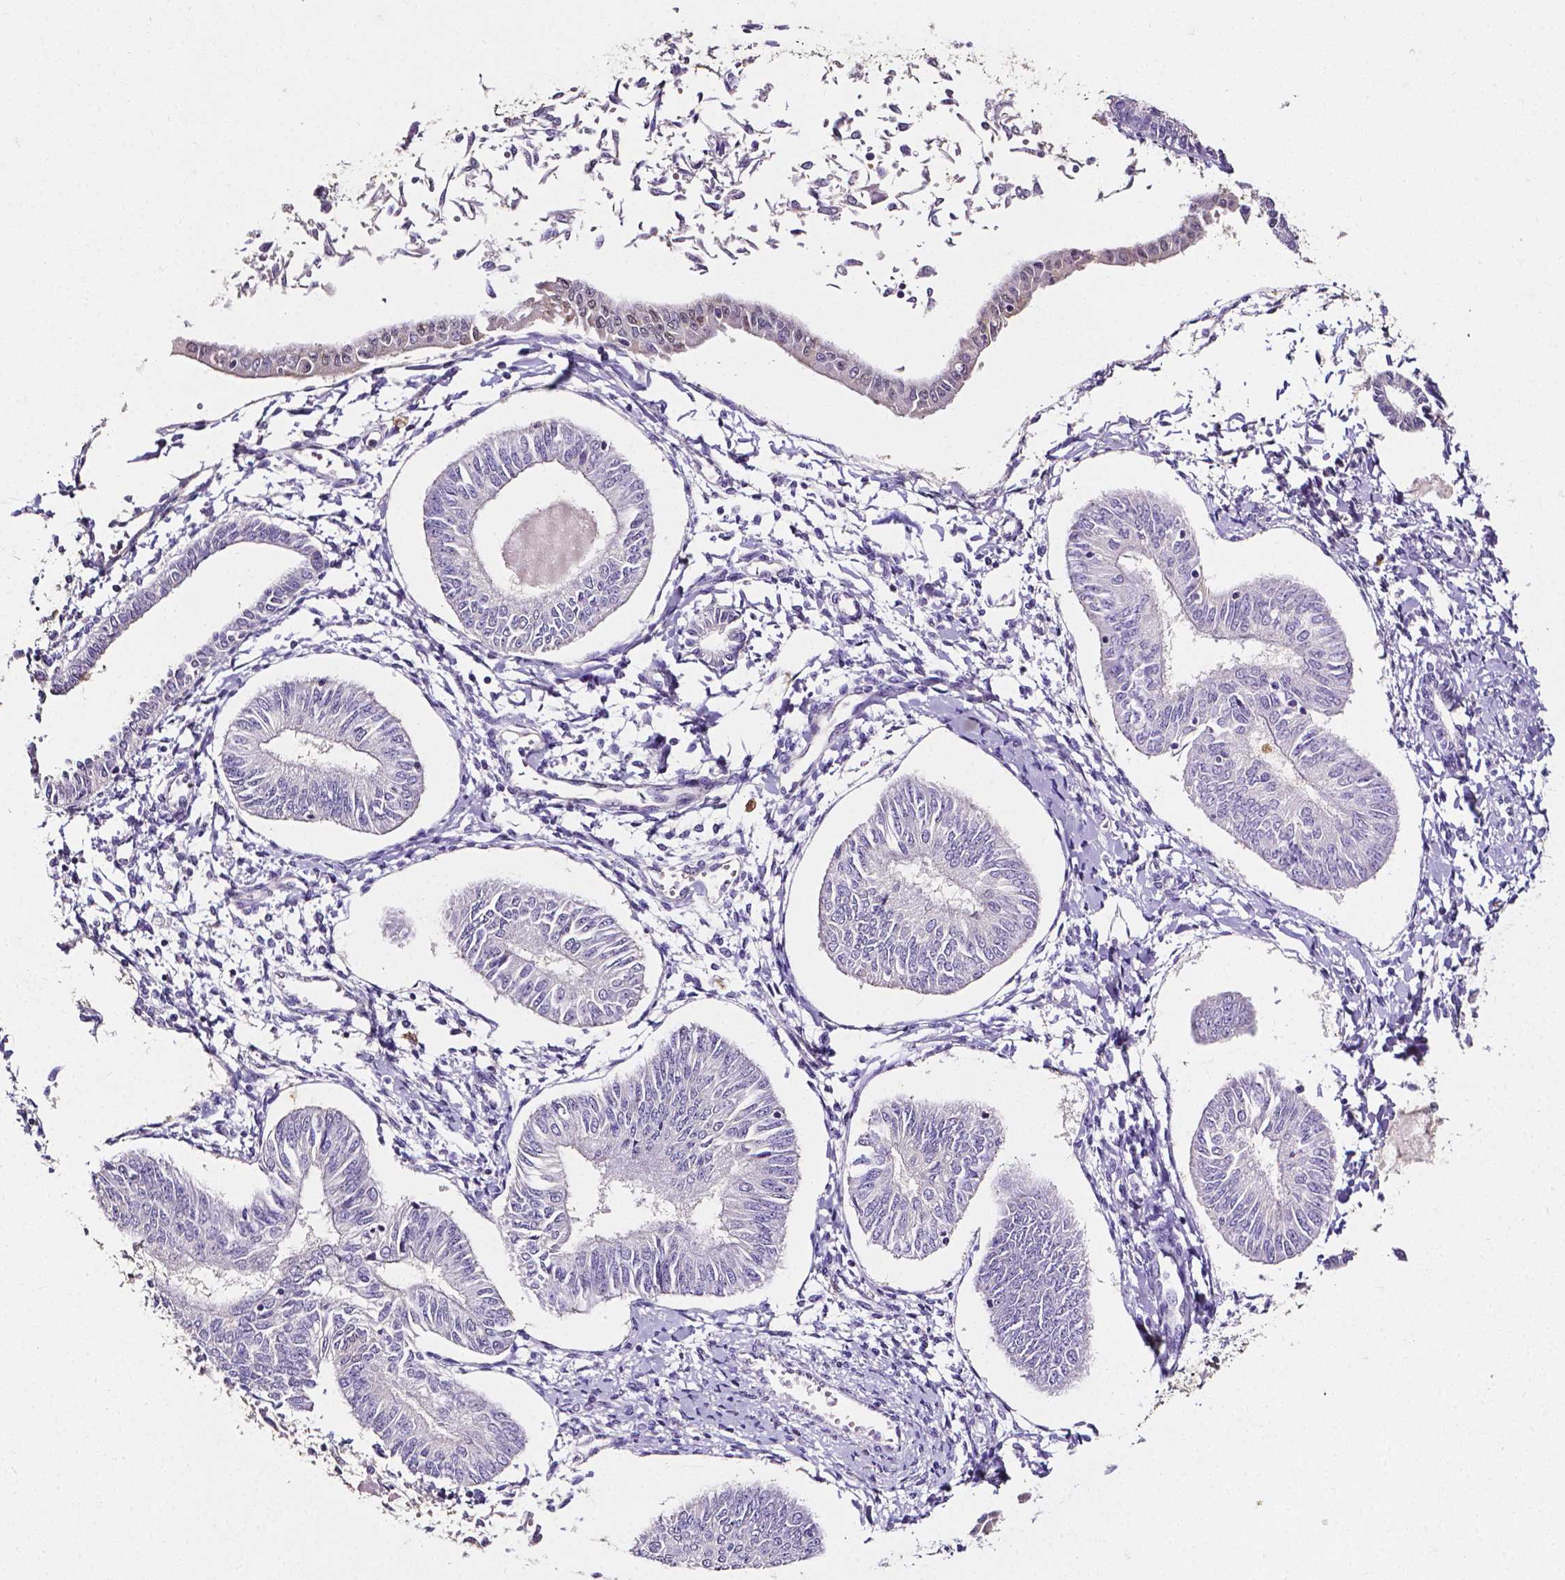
{"staining": {"intensity": "negative", "quantity": "none", "location": "none"}, "tissue": "endometrial cancer", "cell_type": "Tumor cells", "image_type": "cancer", "snomed": [{"axis": "morphology", "description": "Adenocarcinoma, NOS"}, {"axis": "topography", "description": "Endometrium"}], "caption": "Tumor cells show no significant protein expression in endometrial adenocarcinoma.", "gene": "PSAT1", "patient": {"sex": "female", "age": 58}}